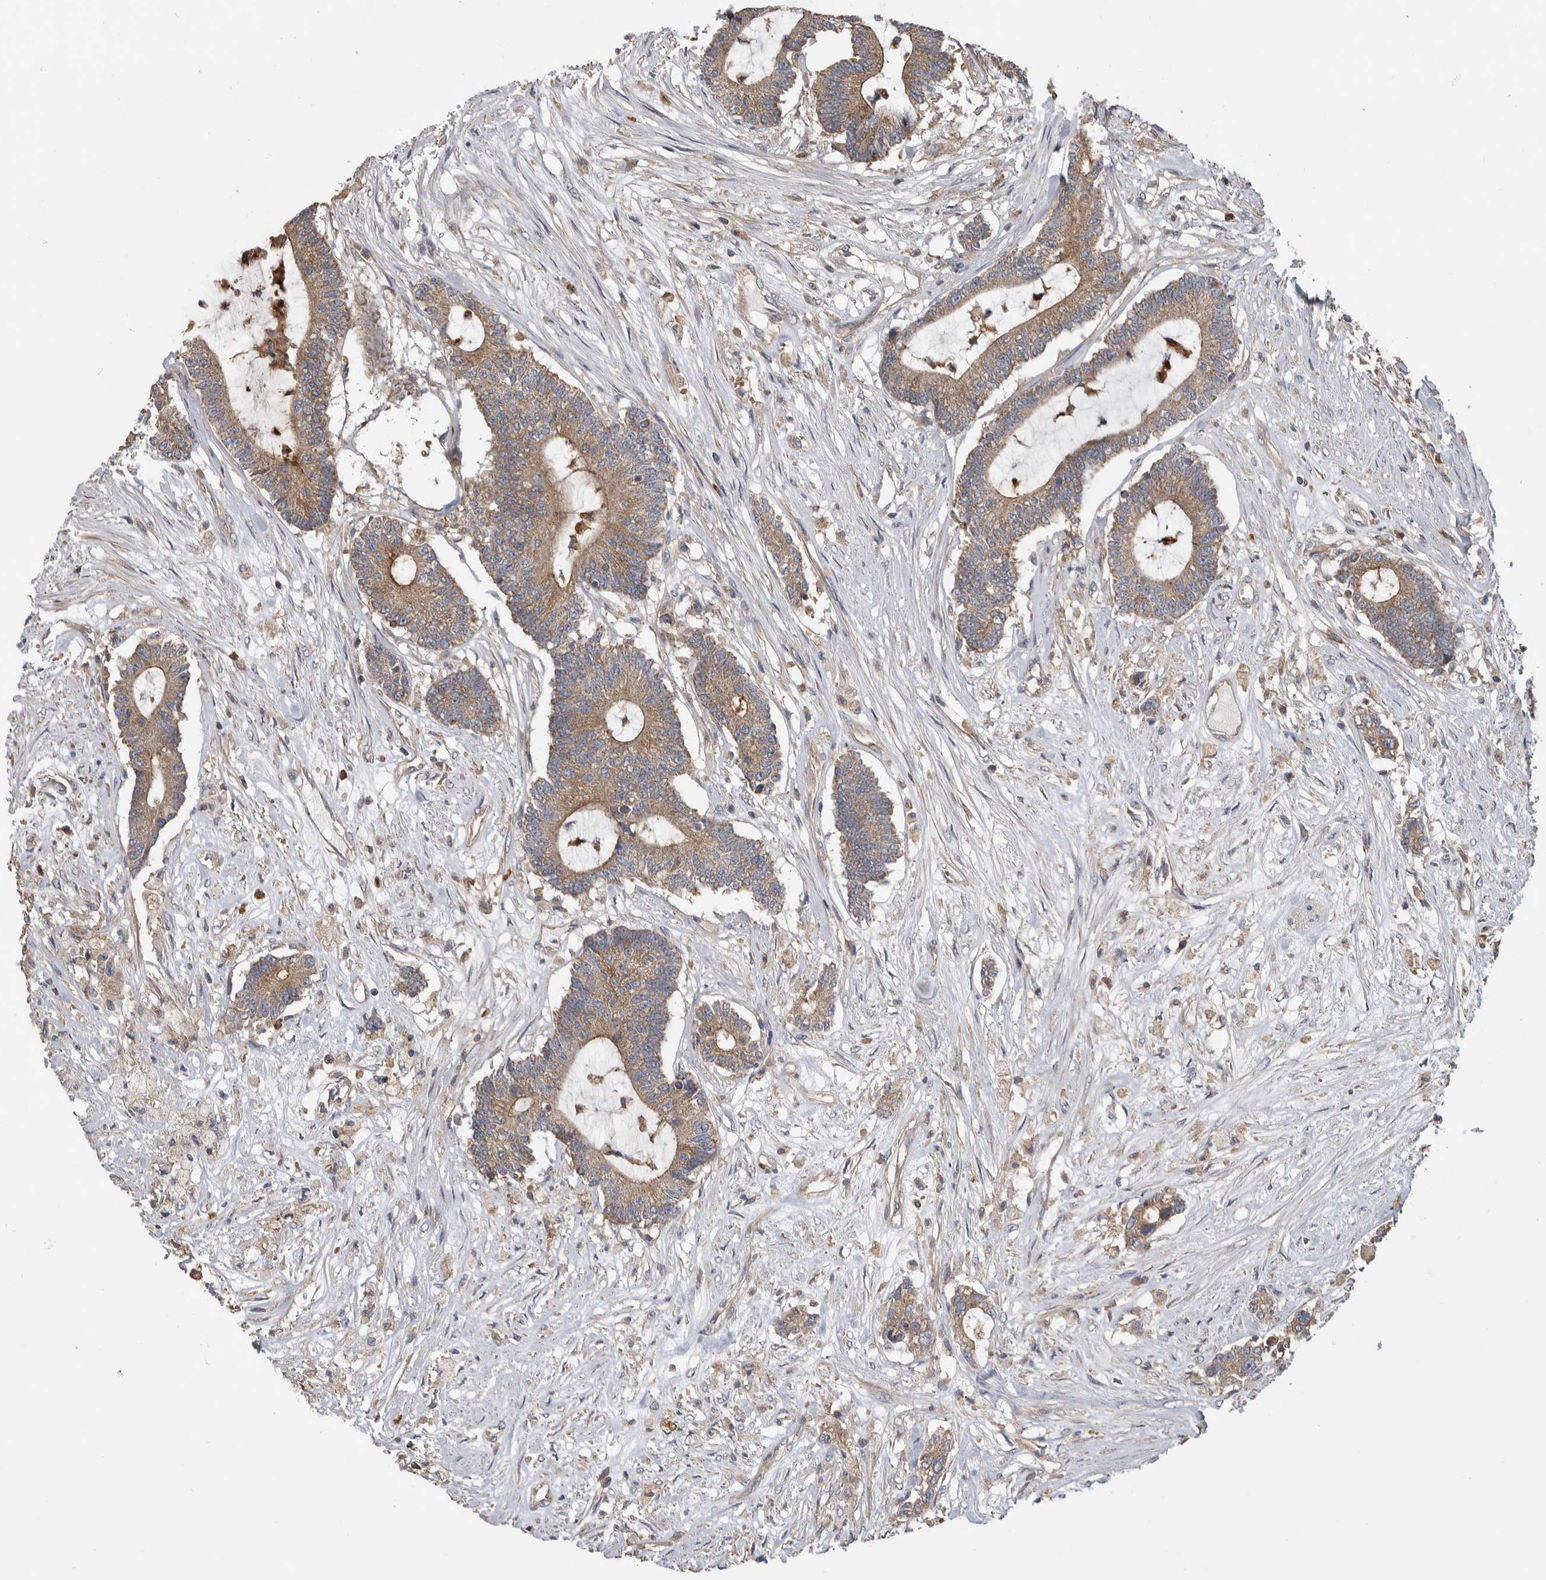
{"staining": {"intensity": "weak", "quantity": ">75%", "location": "cytoplasmic/membranous"}, "tissue": "colorectal cancer", "cell_type": "Tumor cells", "image_type": "cancer", "snomed": [{"axis": "morphology", "description": "Adenocarcinoma, NOS"}, {"axis": "topography", "description": "Colon"}], "caption": "Adenocarcinoma (colorectal) stained with a brown dye reveals weak cytoplasmic/membranous positive expression in approximately >75% of tumor cells.", "gene": "SDCBP", "patient": {"sex": "female", "age": 84}}